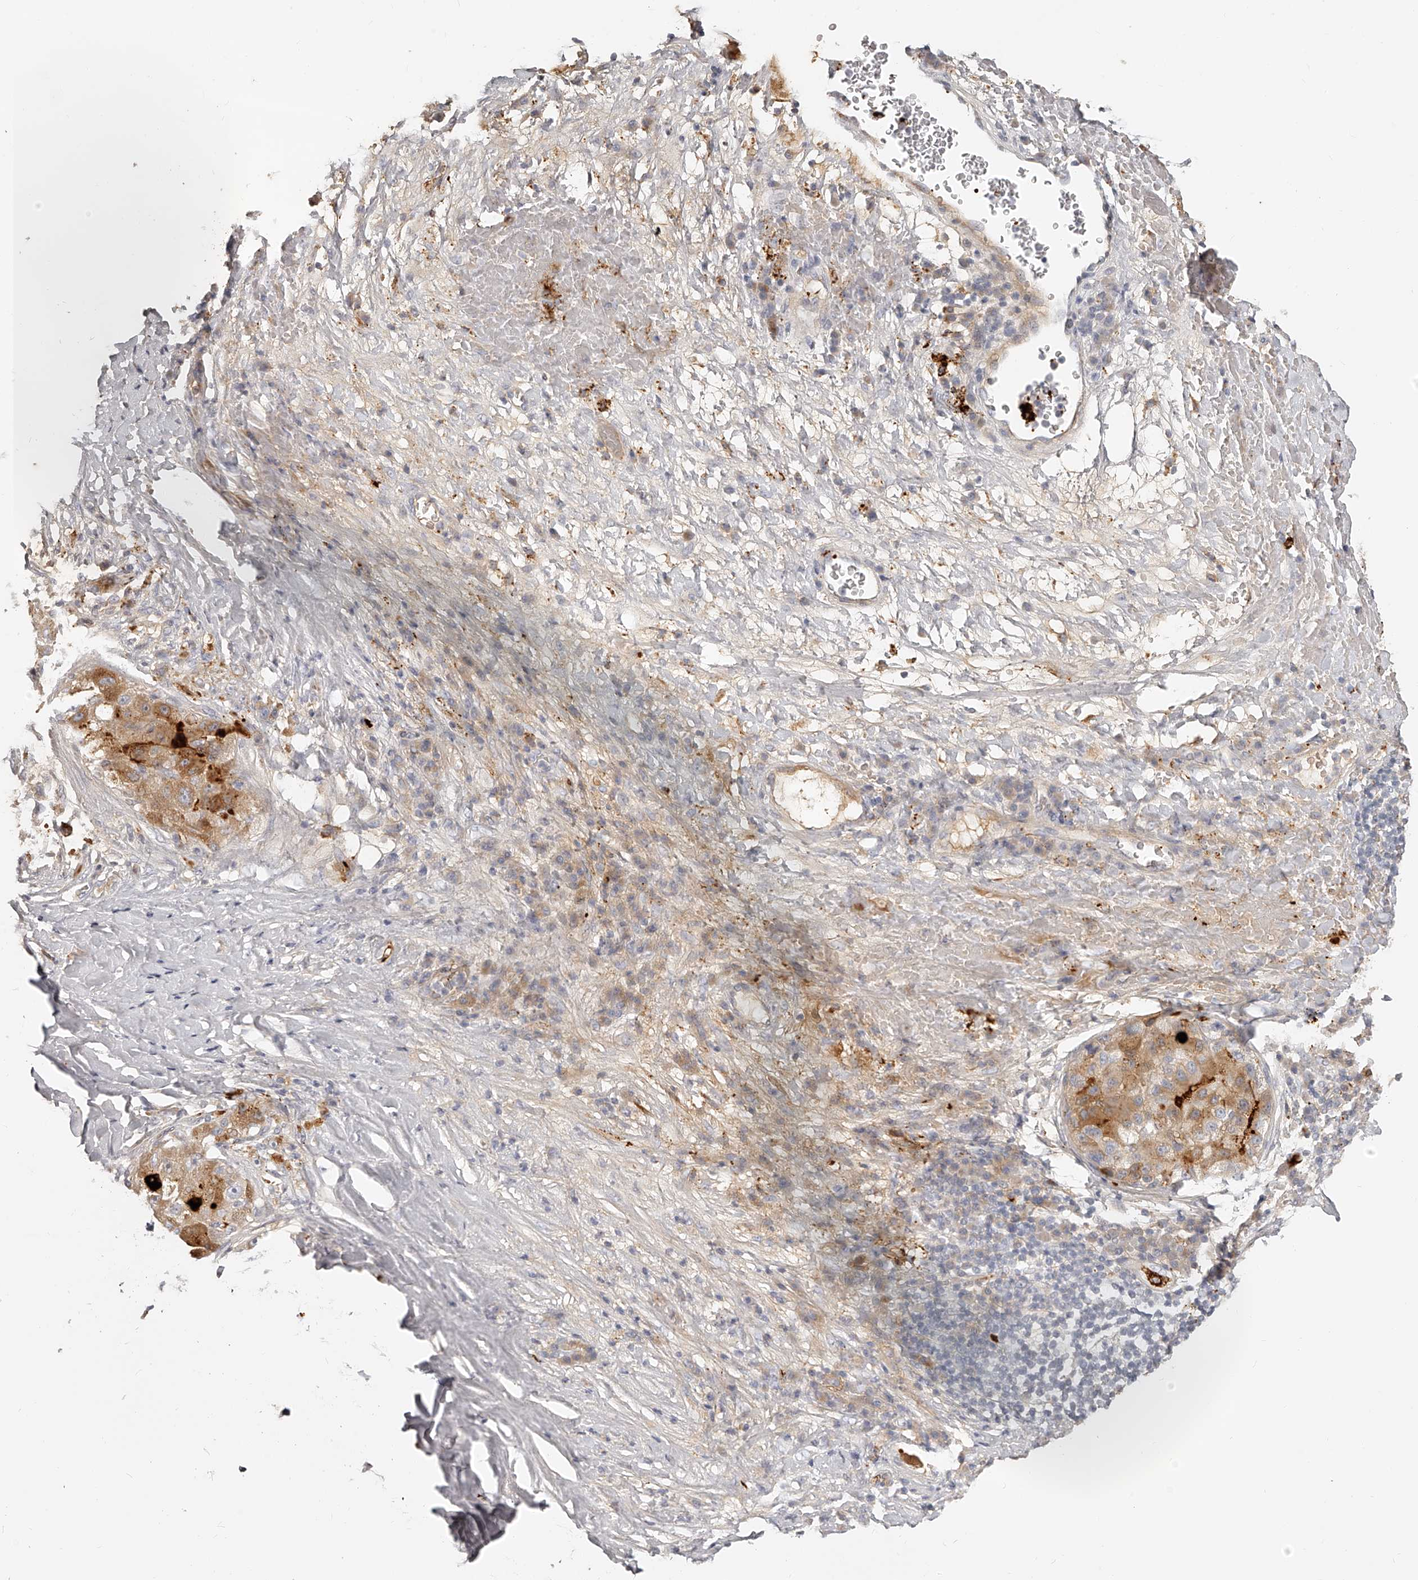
{"staining": {"intensity": "weak", "quantity": ">75%", "location": "cytoplasmic/membranous"}, "tissue": "liver cancer", "cell_type": "Tumor cells", "image_type": "cancer", "snomed": [{"axis": "morphology", "description": "Carcinoma, Hepatocellular, NOS"}, {"axis": "topography", "description": "Liver"}], "caption": "The micrograph exhibits a brown stain indicating the presence of a protein in the cytoplasmic/membranous of tumor cells in liver hepatocellular carcinoma. The protein is shown in brown color, while the nuclei are stained blue.", "gene": "ITGB3", "patient": {"sex": "male", "age": 80}}